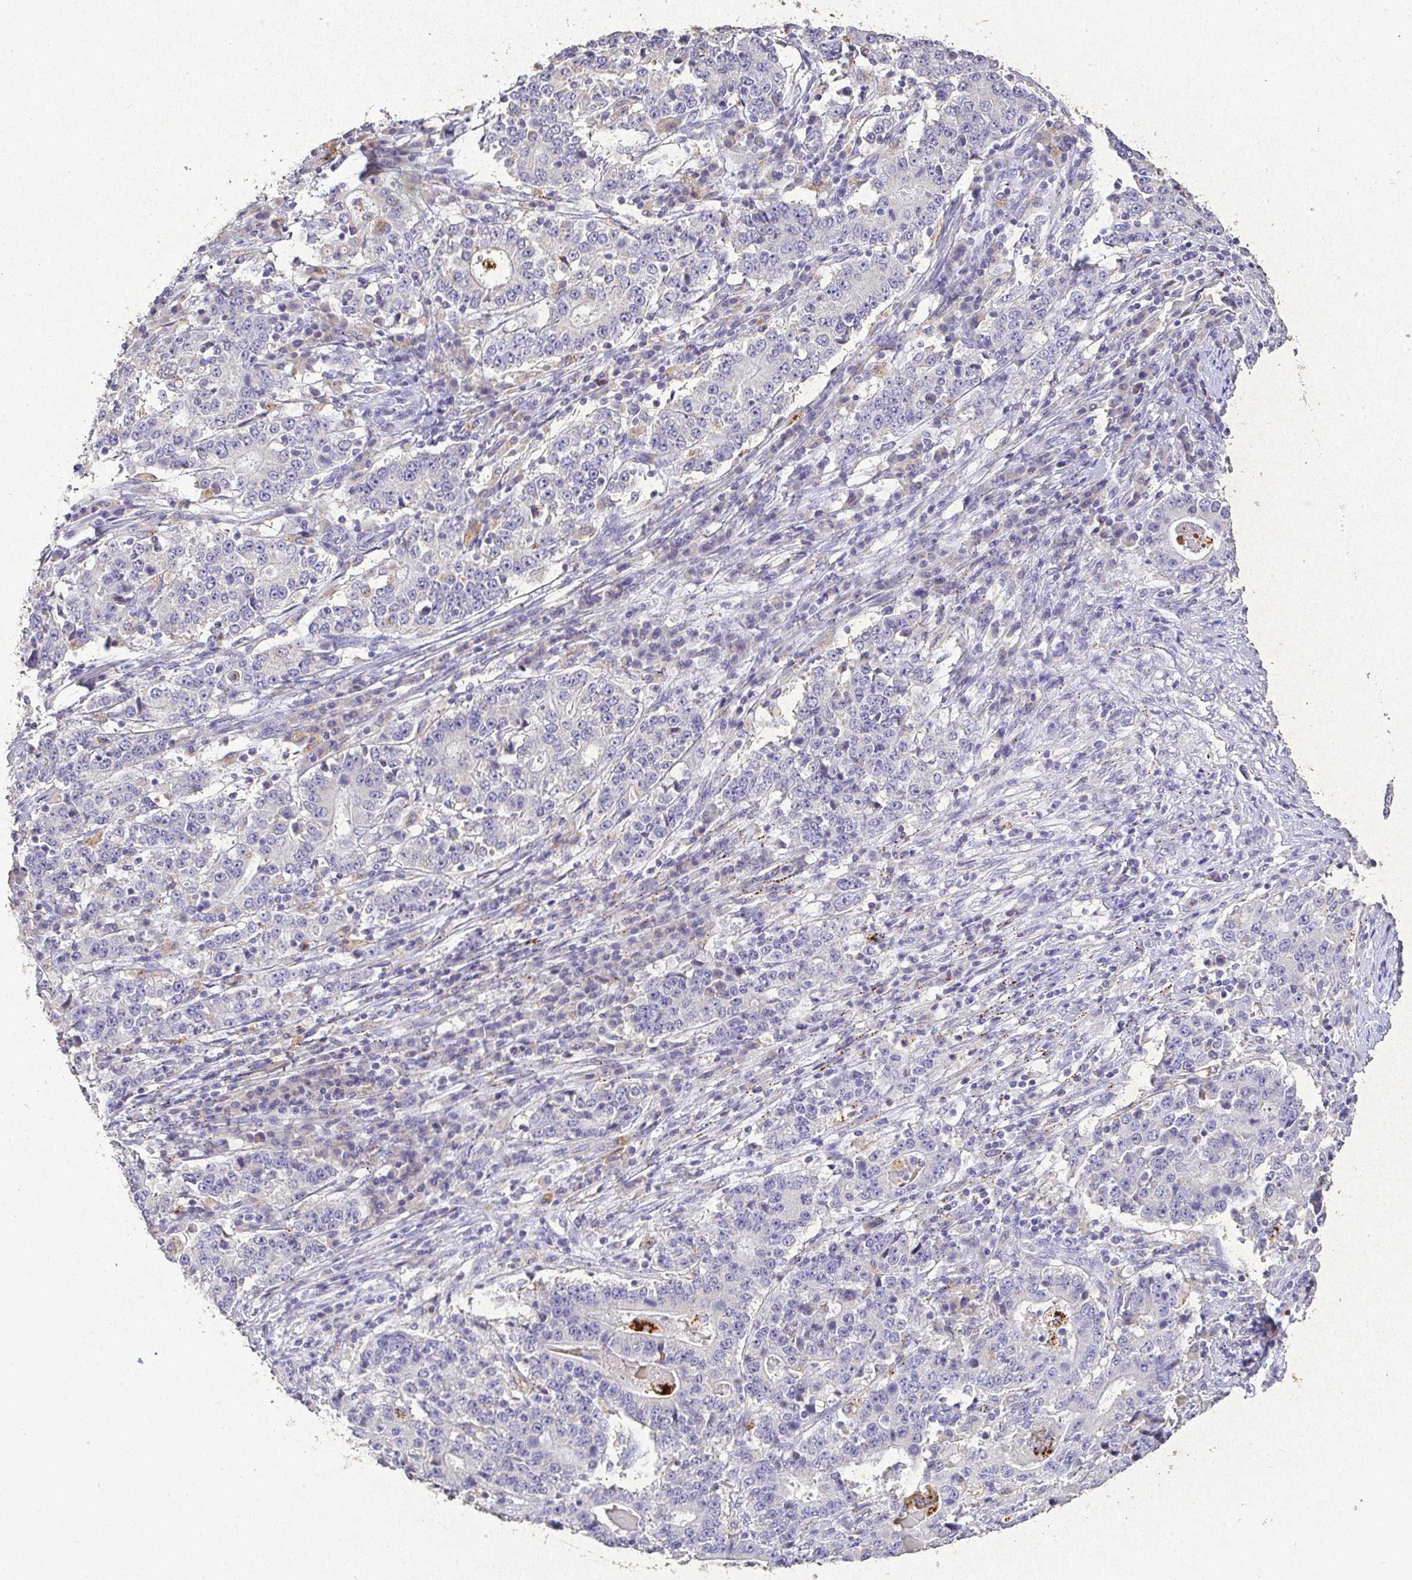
{"staining": {"intensity": "negative", "quantity": "none", "location": "none"}, "tissue": "stomach cancer", "cell_type": "Tumor cells", "image_type": "cancer", "snomed": [{"axis": "morphology", "description": "Adenocarcinoma, NOS"}, {"axis": "topography", "description": "Stomach"}], "caption": "The photomicrograph demonstrates no significant positivity in tumor cells of stomach cancer (adenocarcinoma).", "gene": "RPS2", "patient": {"sex": "male", "age": 59}}